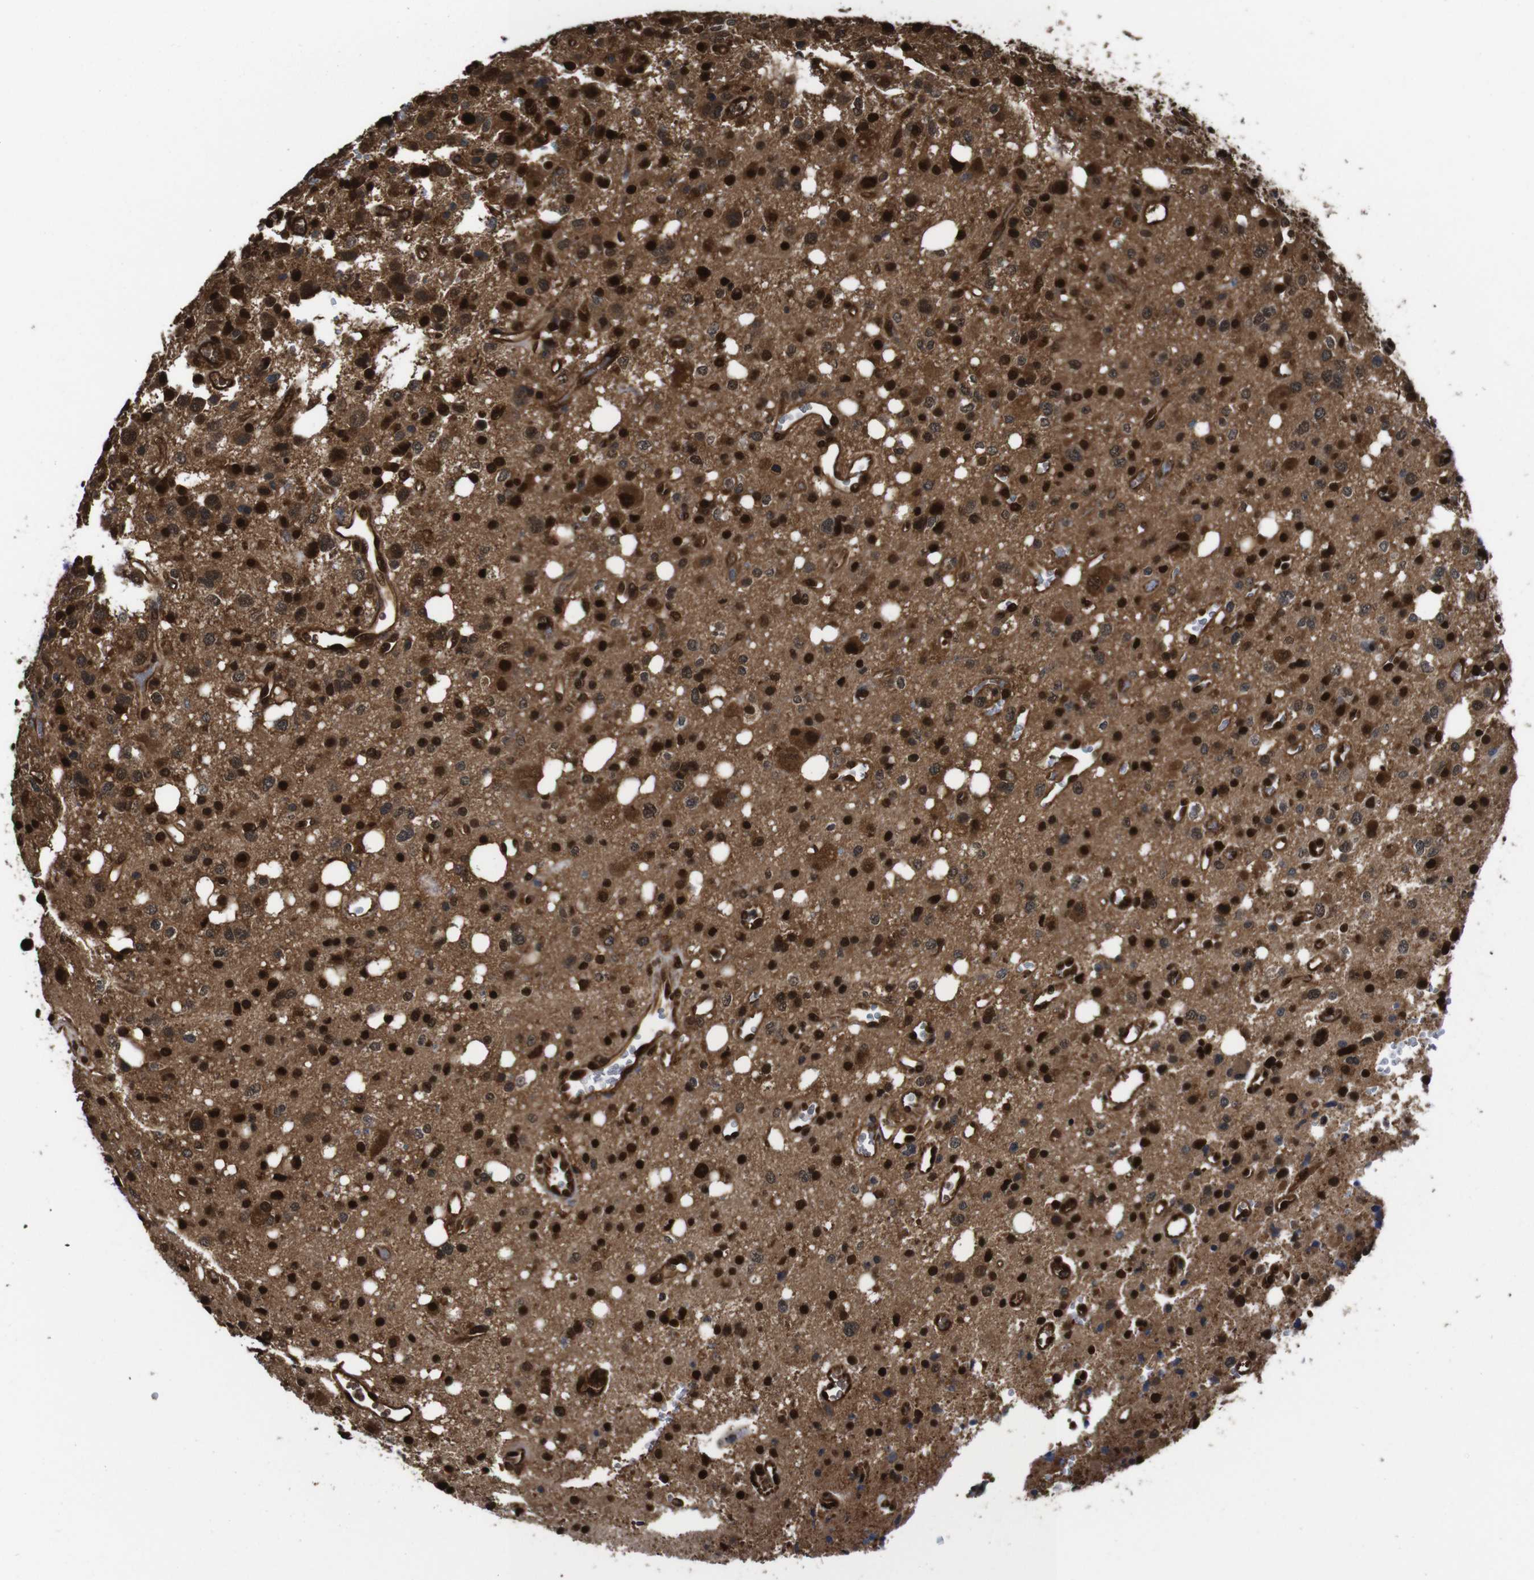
{"staining": {"intensity": "moderate", "quantity": ">75%", "location": "cytoplasmic/membranous,nuclear"}, "tissue": "glioma", "cell_type": "Tumor cells", "image_type": "cancer", "snomed": [{"axis": "morphology", "description": "Glioma, malignant, High grade"}, {"axis": "topography", "description": "Brain"}], "caption": "Glioma stained with a protein marker displays moderate staining in tumor cells.", "gene": "VCP", "patient": {"sex": "male", "age": 47}}